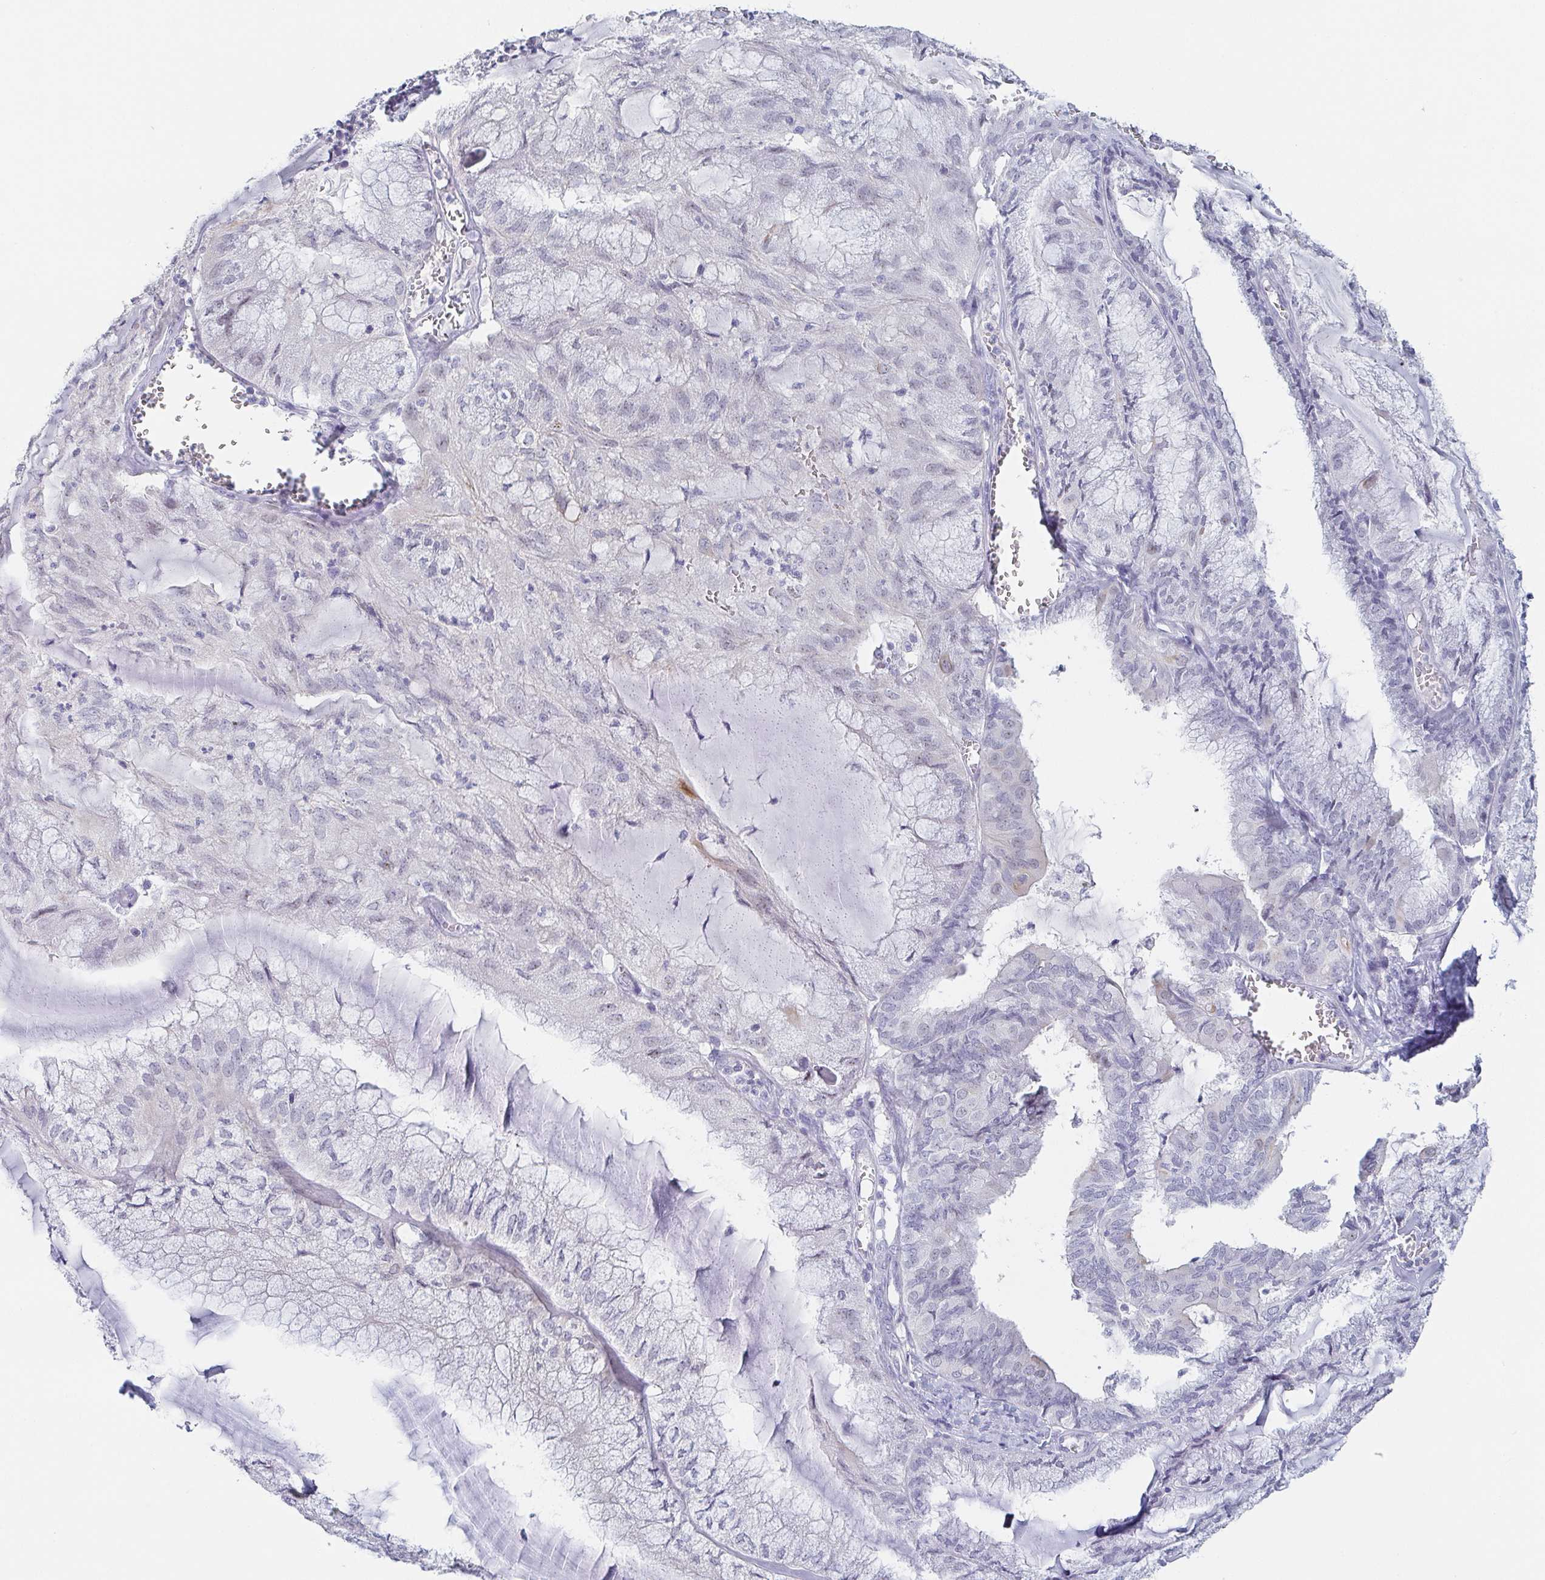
{"staining": {"intensity": "negative", "quantity": "none", "location": "none"}, "tissue": "endometrial cancer", "cell_type": "Tumor cells", "image_type": "cancer", "snomed": [{"axis": "morphology", "description": "Carcinoma, NOS"}, {"axis": "topography", "description": "Endometrium"}], "caption": "An image of endometrial cancer (carcinoma) stained for a protein shows no brown staining in tumor cells.", "gene": "RHOV", "patient": {"sex": "female", "age": 62}}